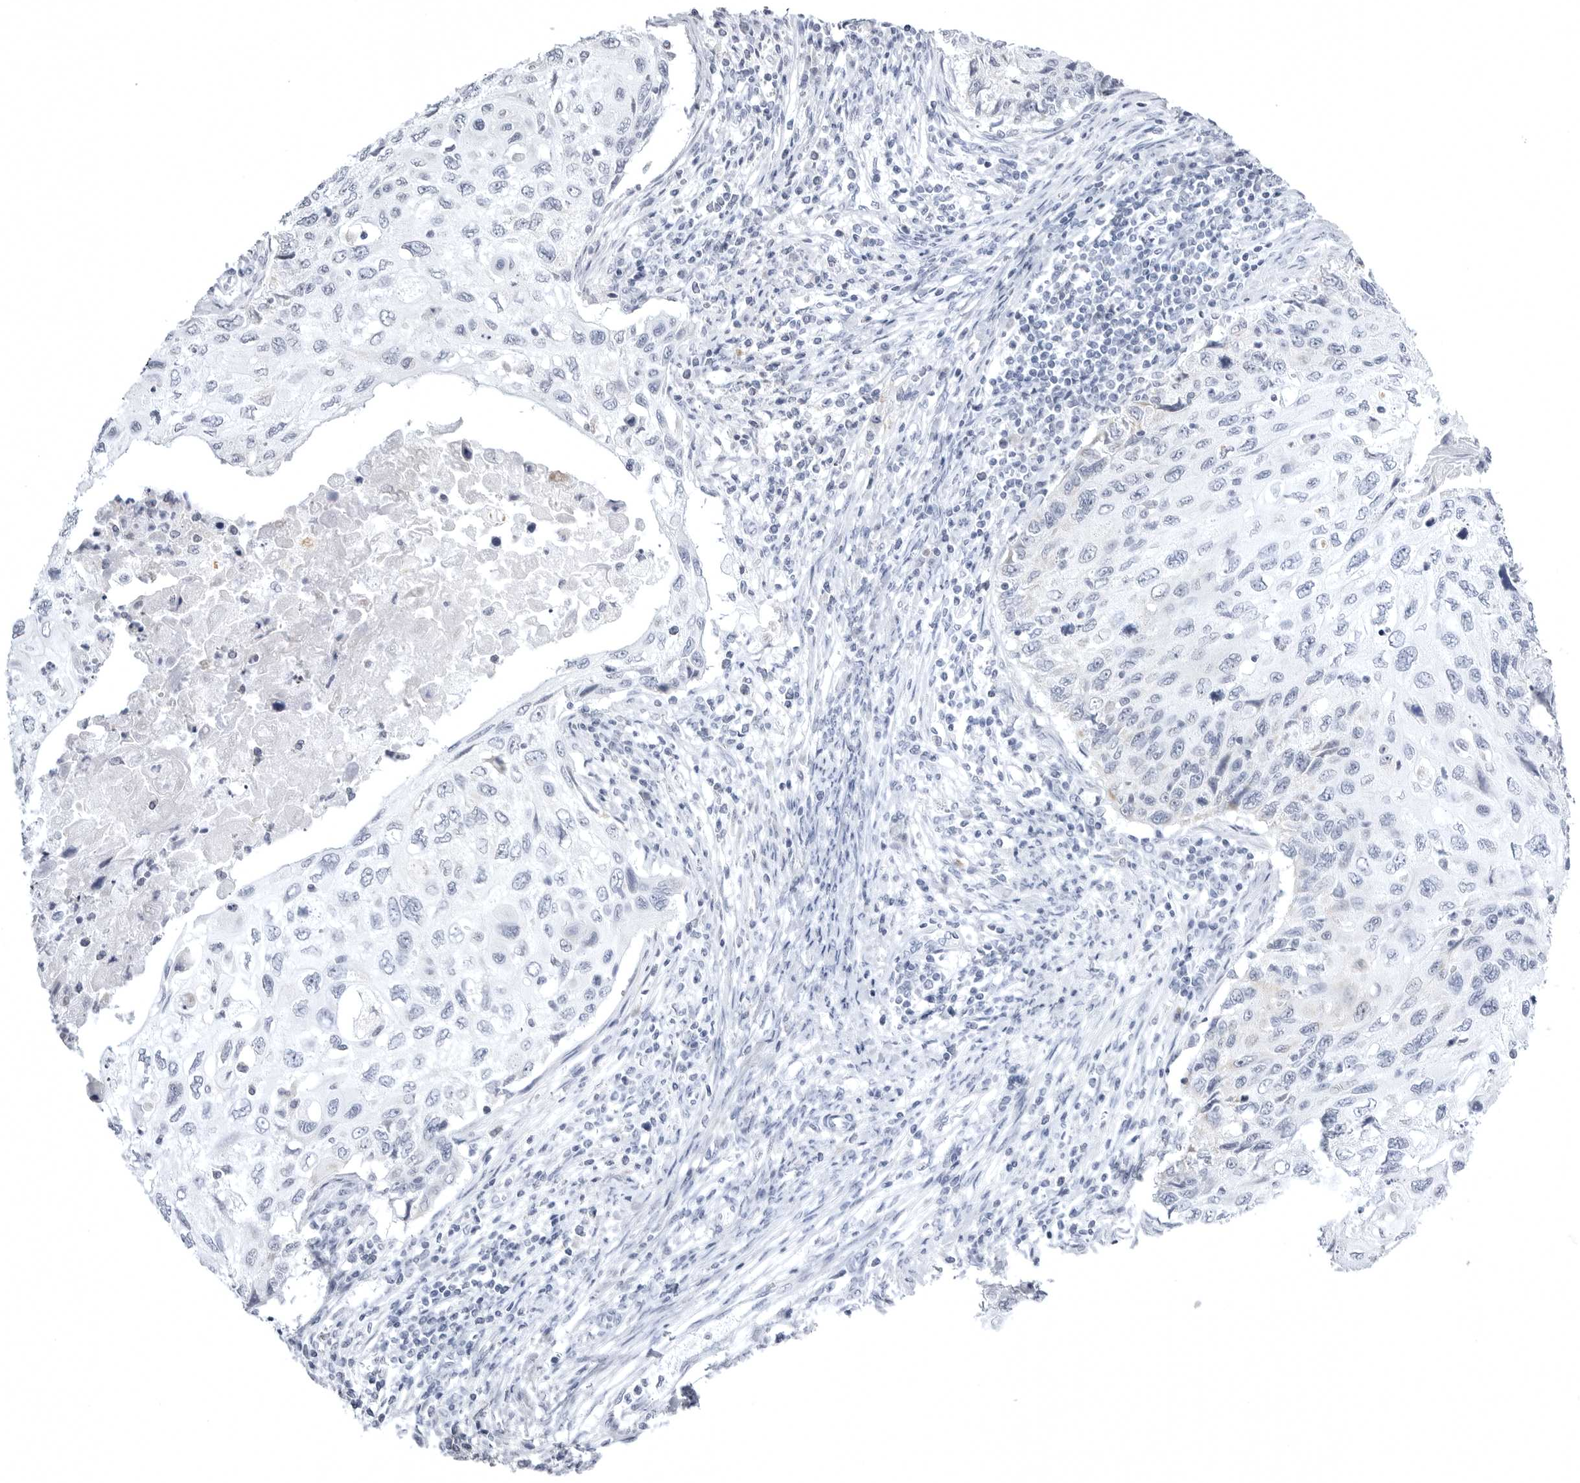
{"staining": {"intensity": "negative", "quantity": "none", "location": "none"}, "tissue": "cervical cancer", "cell_type": "Tumor cells", "image_type": "cancer", "snomed": [{"axis": "morphology", "description": "Squamous cell carcinoma, NOS"}, {"axis": "topography", "description": "Cervix"}], "caption": "Cervical squamous cell carcinoma was stained to show a protein in brown. There is no significant expression in tumor cells. (Brightfield microscopy of DAB immunohistochemistry (IHC) at high magnification).", "gene": "TUFM", "patient": {"sex": "female", "age": 70}}